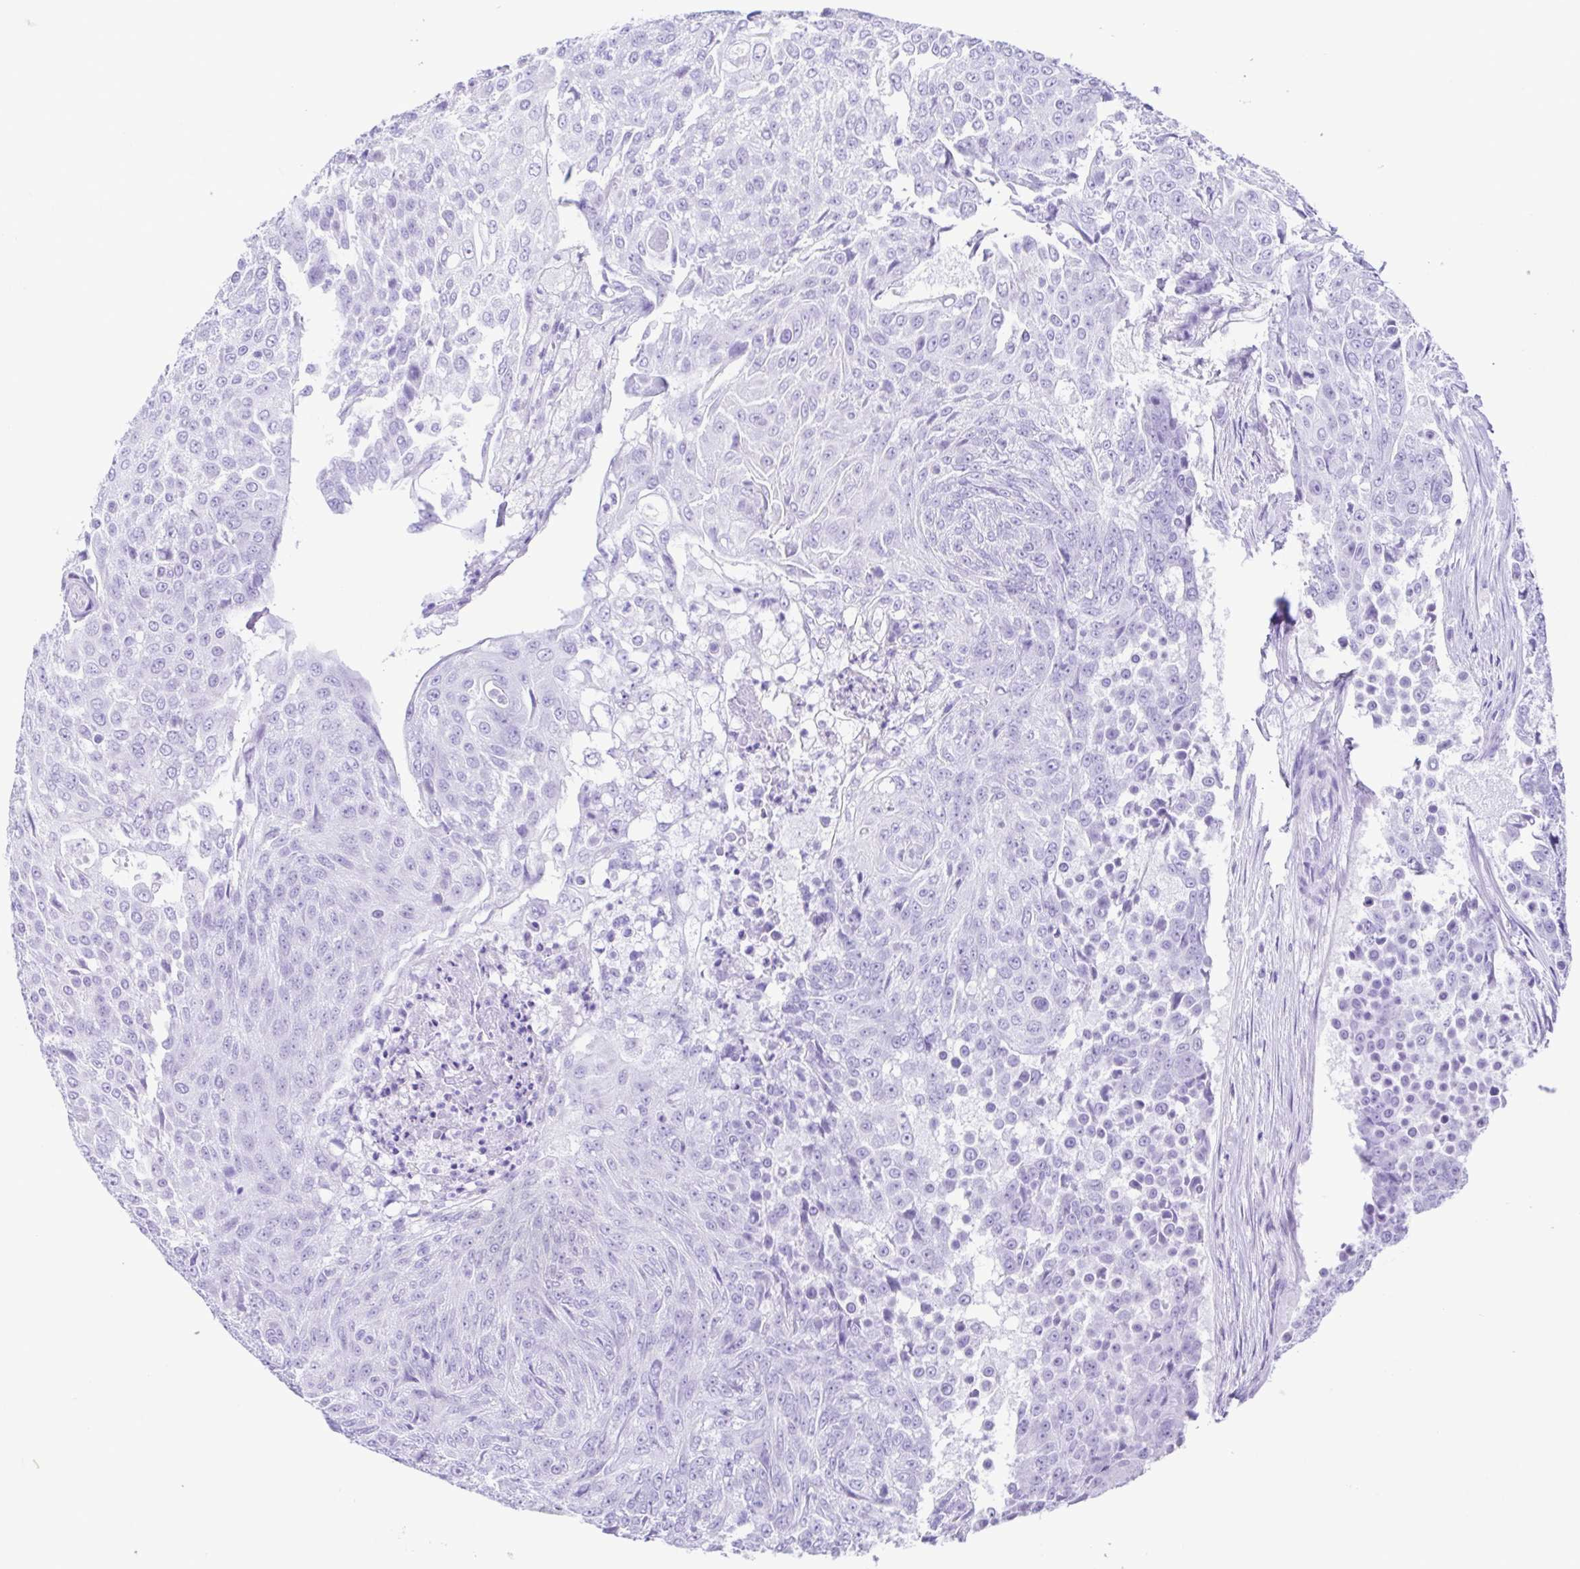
{"staining": {"intensity": "negative", "quantity": "none", "location": "none"}, "tissue": "urothelial cancer", "cell_type": "Tumor cells", "image_type": "cancer", "snomed": [{"axis": "morphology", "description": "Urothelial carcinoma, High grade"}, {"axis": "topography", "description": "Urinary bladder"}], "caption": "Immunohistochemistry of human urothelial cancer displays no staining in tumor cells.", "gene": "ERP27", "patient": {"sex": "female", "age": 63}}